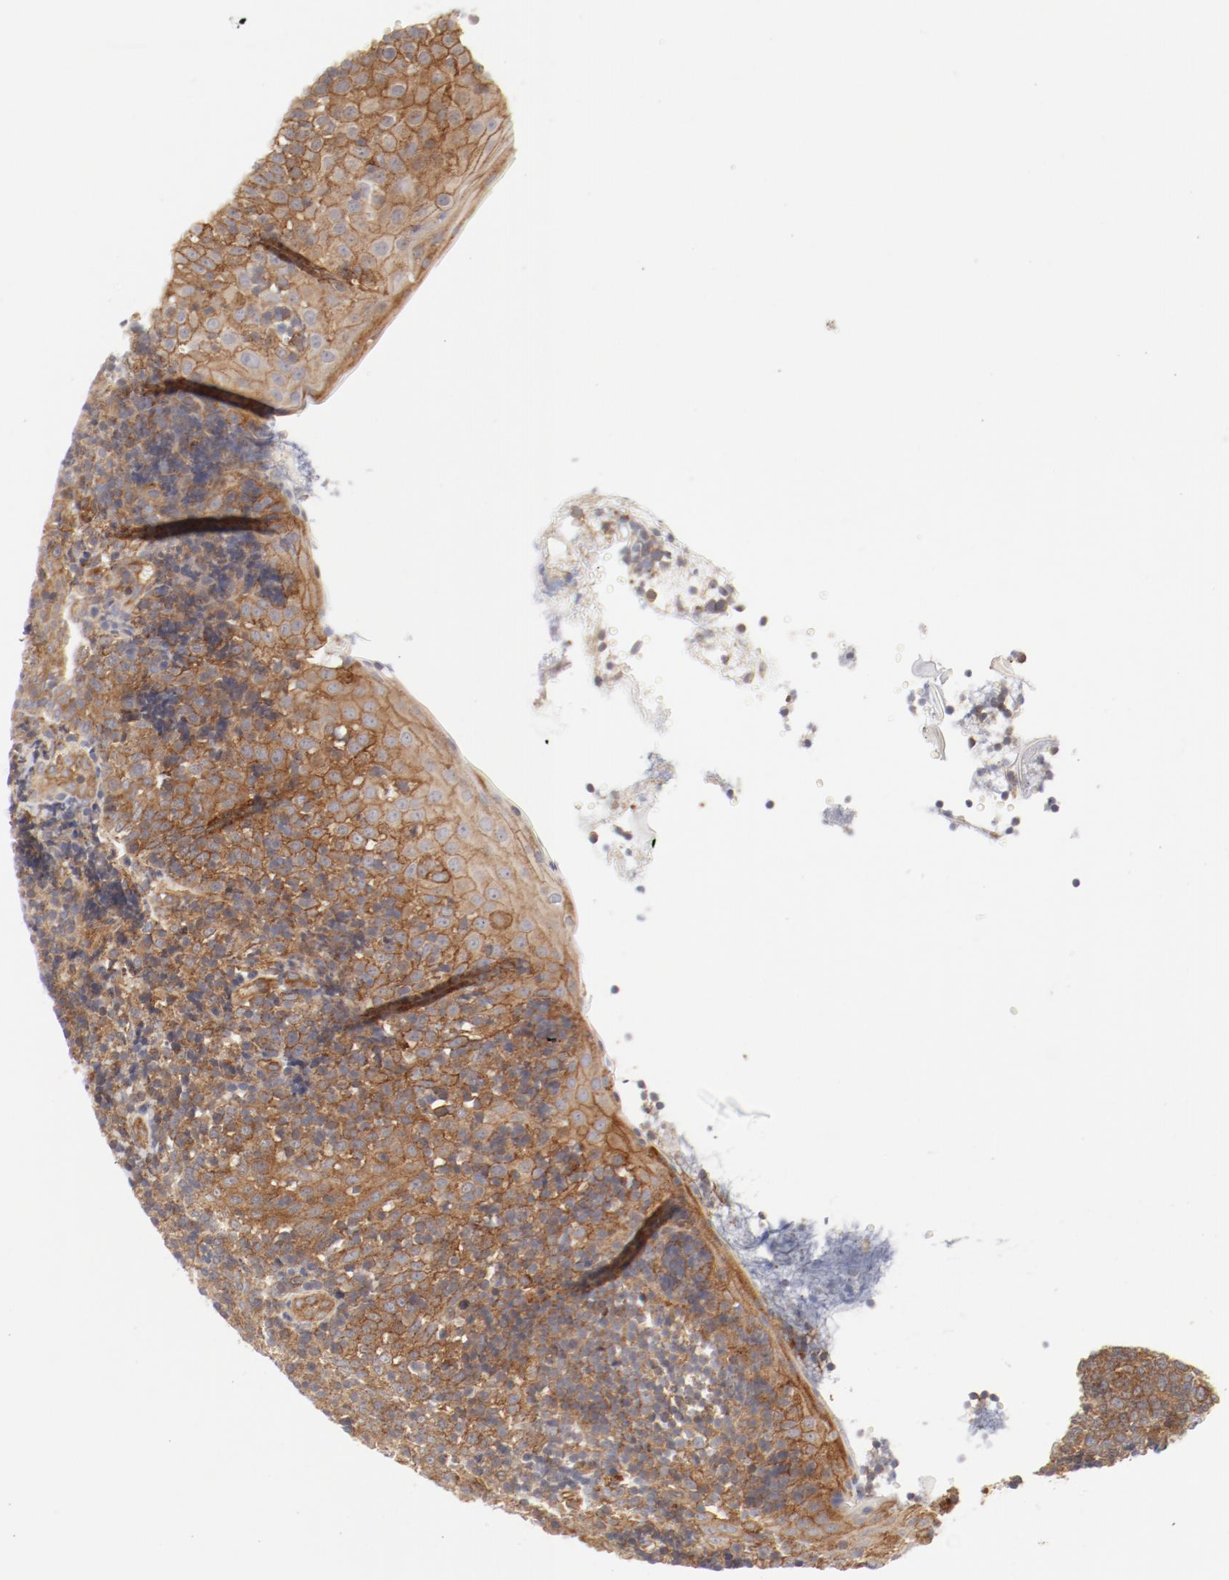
{"staining": {"intensity": "moderate", "quantity": ">75%", "location": "cytoplasmic/membranous"}, "tissue": "tonsil", "cell_type": "Germinal center cells", "image_type": "normal", "snomed": [{"axis": "morphology", "description": "Normal tissue, NOS"}, {"axis": "topography", "description": "Tonsil"}], "caption": "Protein staining exhibits moderate cytoplasmic/membranous expression in about >75% of germinal center cells in normal tonsil.", "gene": "AP2A1", "patient": {"sex": "female", "age": 40}}